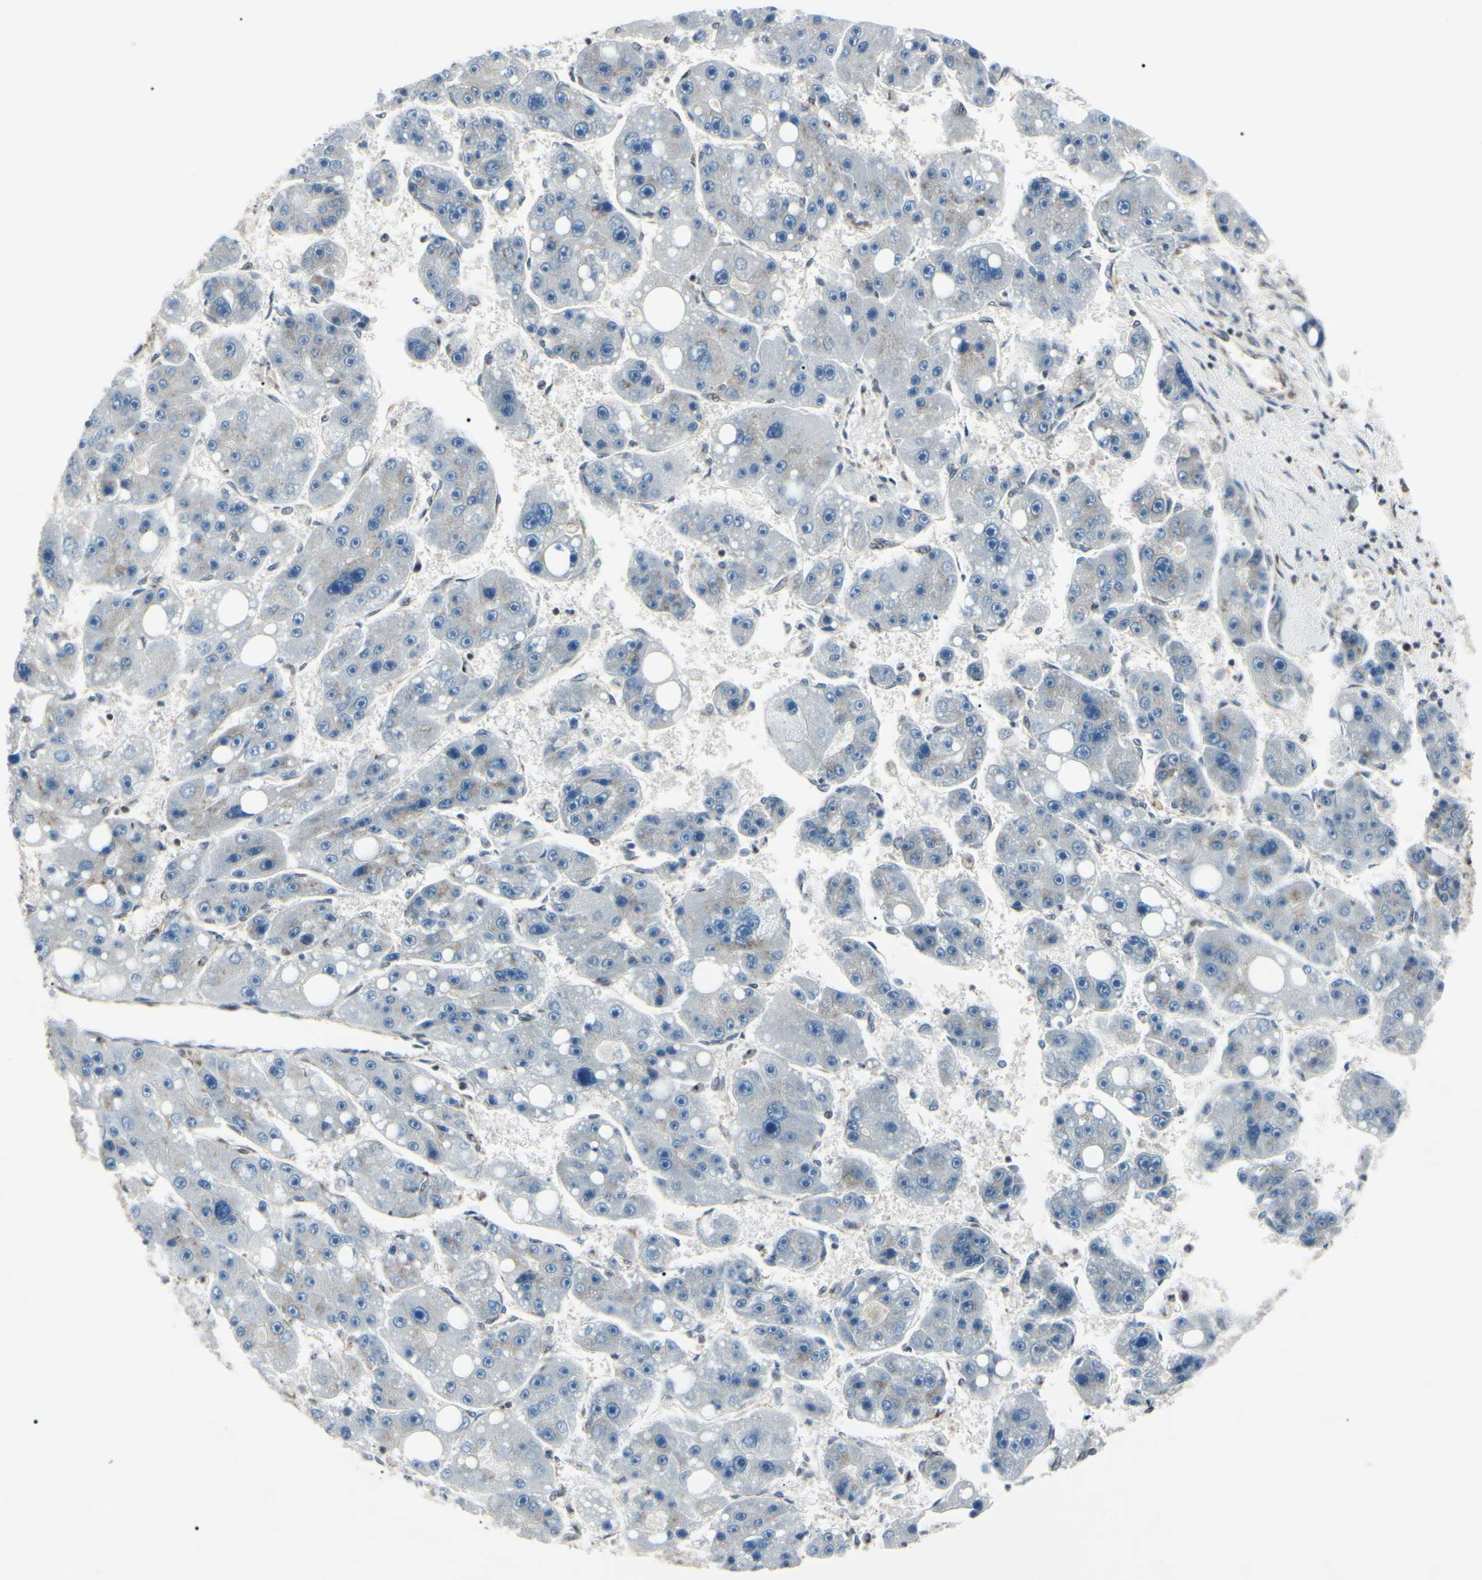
{"staining": {"intensity": "negative", "quantity": "none", "location": "none"}, "tissue": "liver cancer", "cell_type": "Tumor cells", "image_type": "cancer", "snomed": [{"axis": "morphology", "description": "Carcinoma, Hepatocellular, NOS"}, {"axis": "topography", "description": "Liver"}], "caption": "Immunohistochemical staining of liver cancer (hepatocellular carcinoma) displays no significant positivity in tumor cells.", "gene": "MAPRE1", "patient": {"sex": "female", "age": 61}}